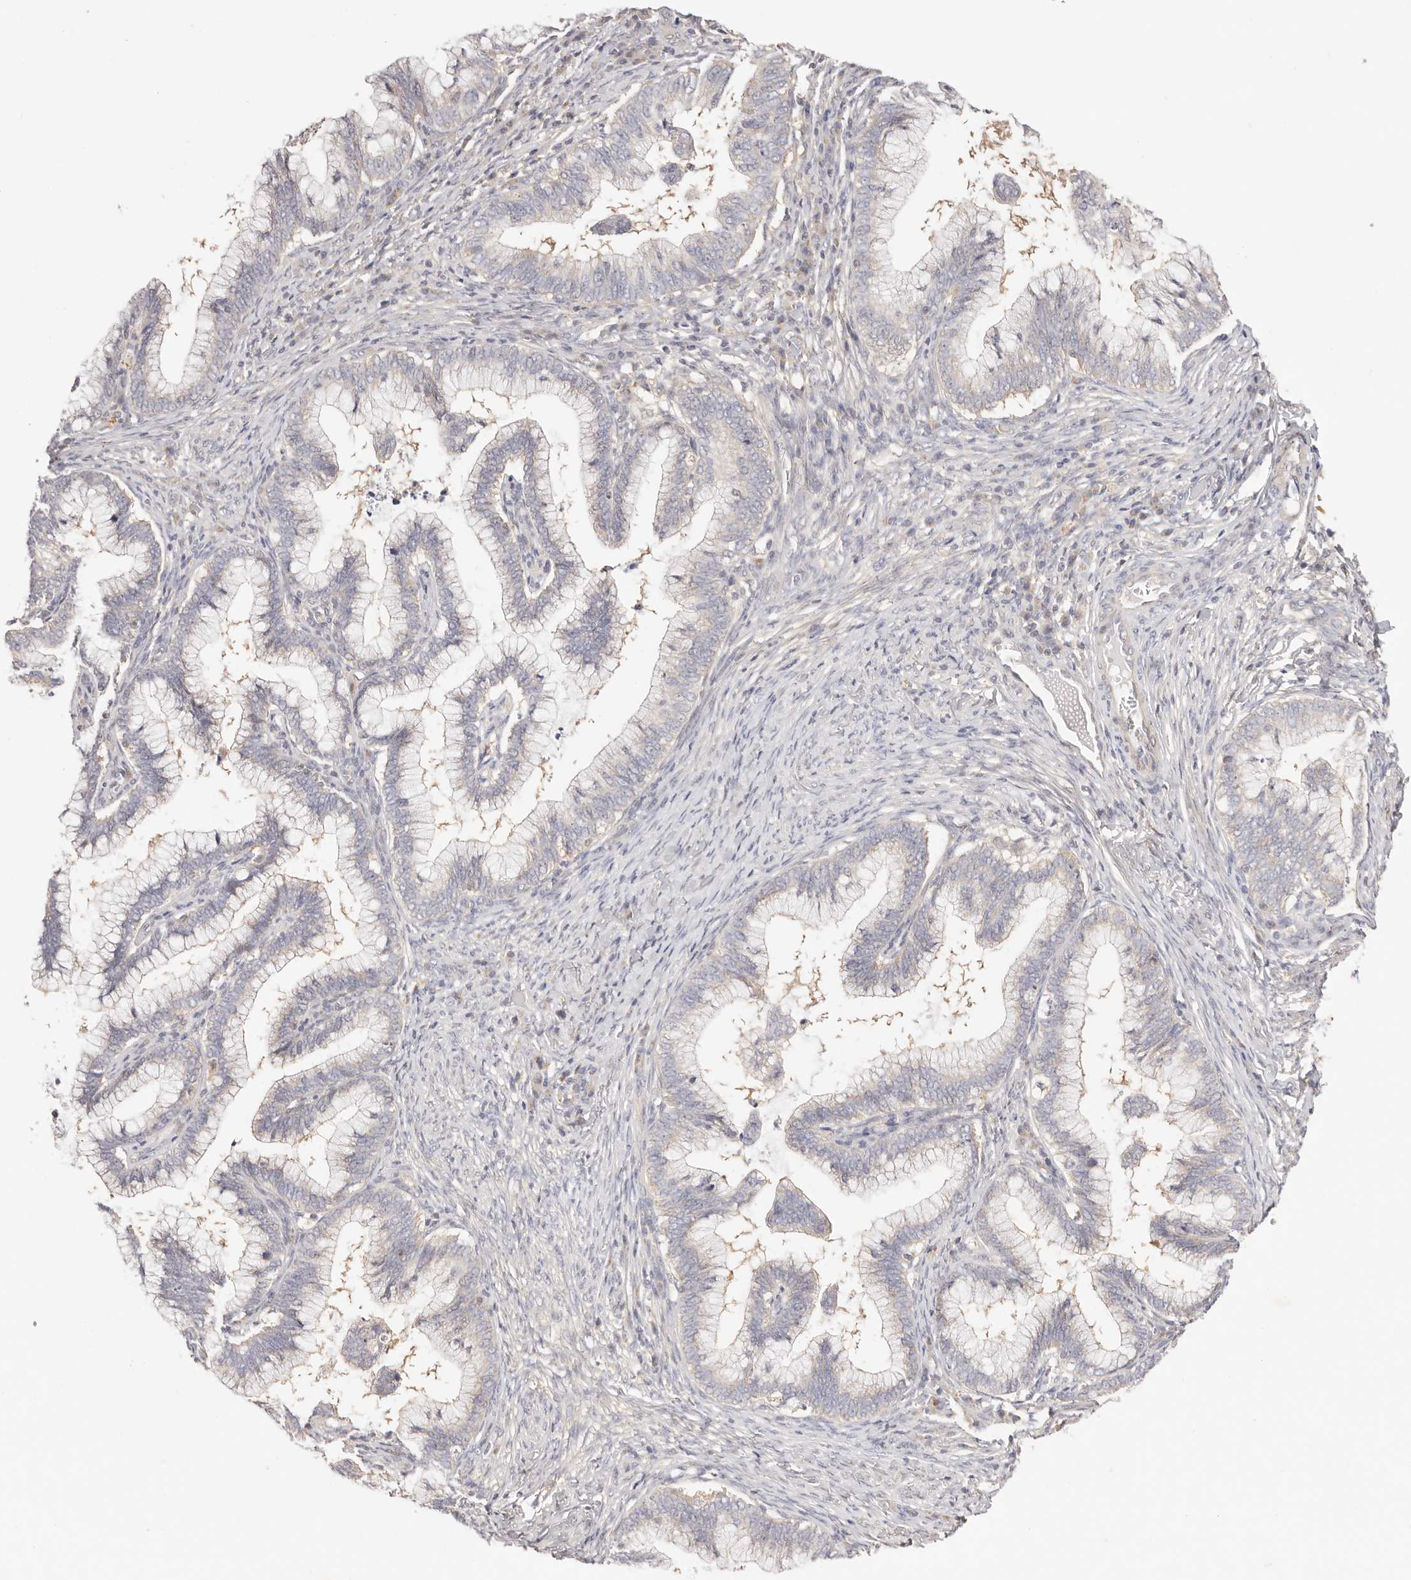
{"staining": {"intensity": "negative", "quantity": "none", "location": "none"}, "tissue": "cervical cancer", "cell_type": "Tumor cells", "image_type": "cancer", "snomed": [{"axis": "morphology", "description": "Adenocarcinoma, NOS"}, {"axis": "topography", "description": "Cervix"}], "caption": "An IHC image of cervical cancer is shown. There is no staining in tumor cells of cervical cancer.", "gene": "KCMF1", "patient": {"sex": "female", "age": 36}}